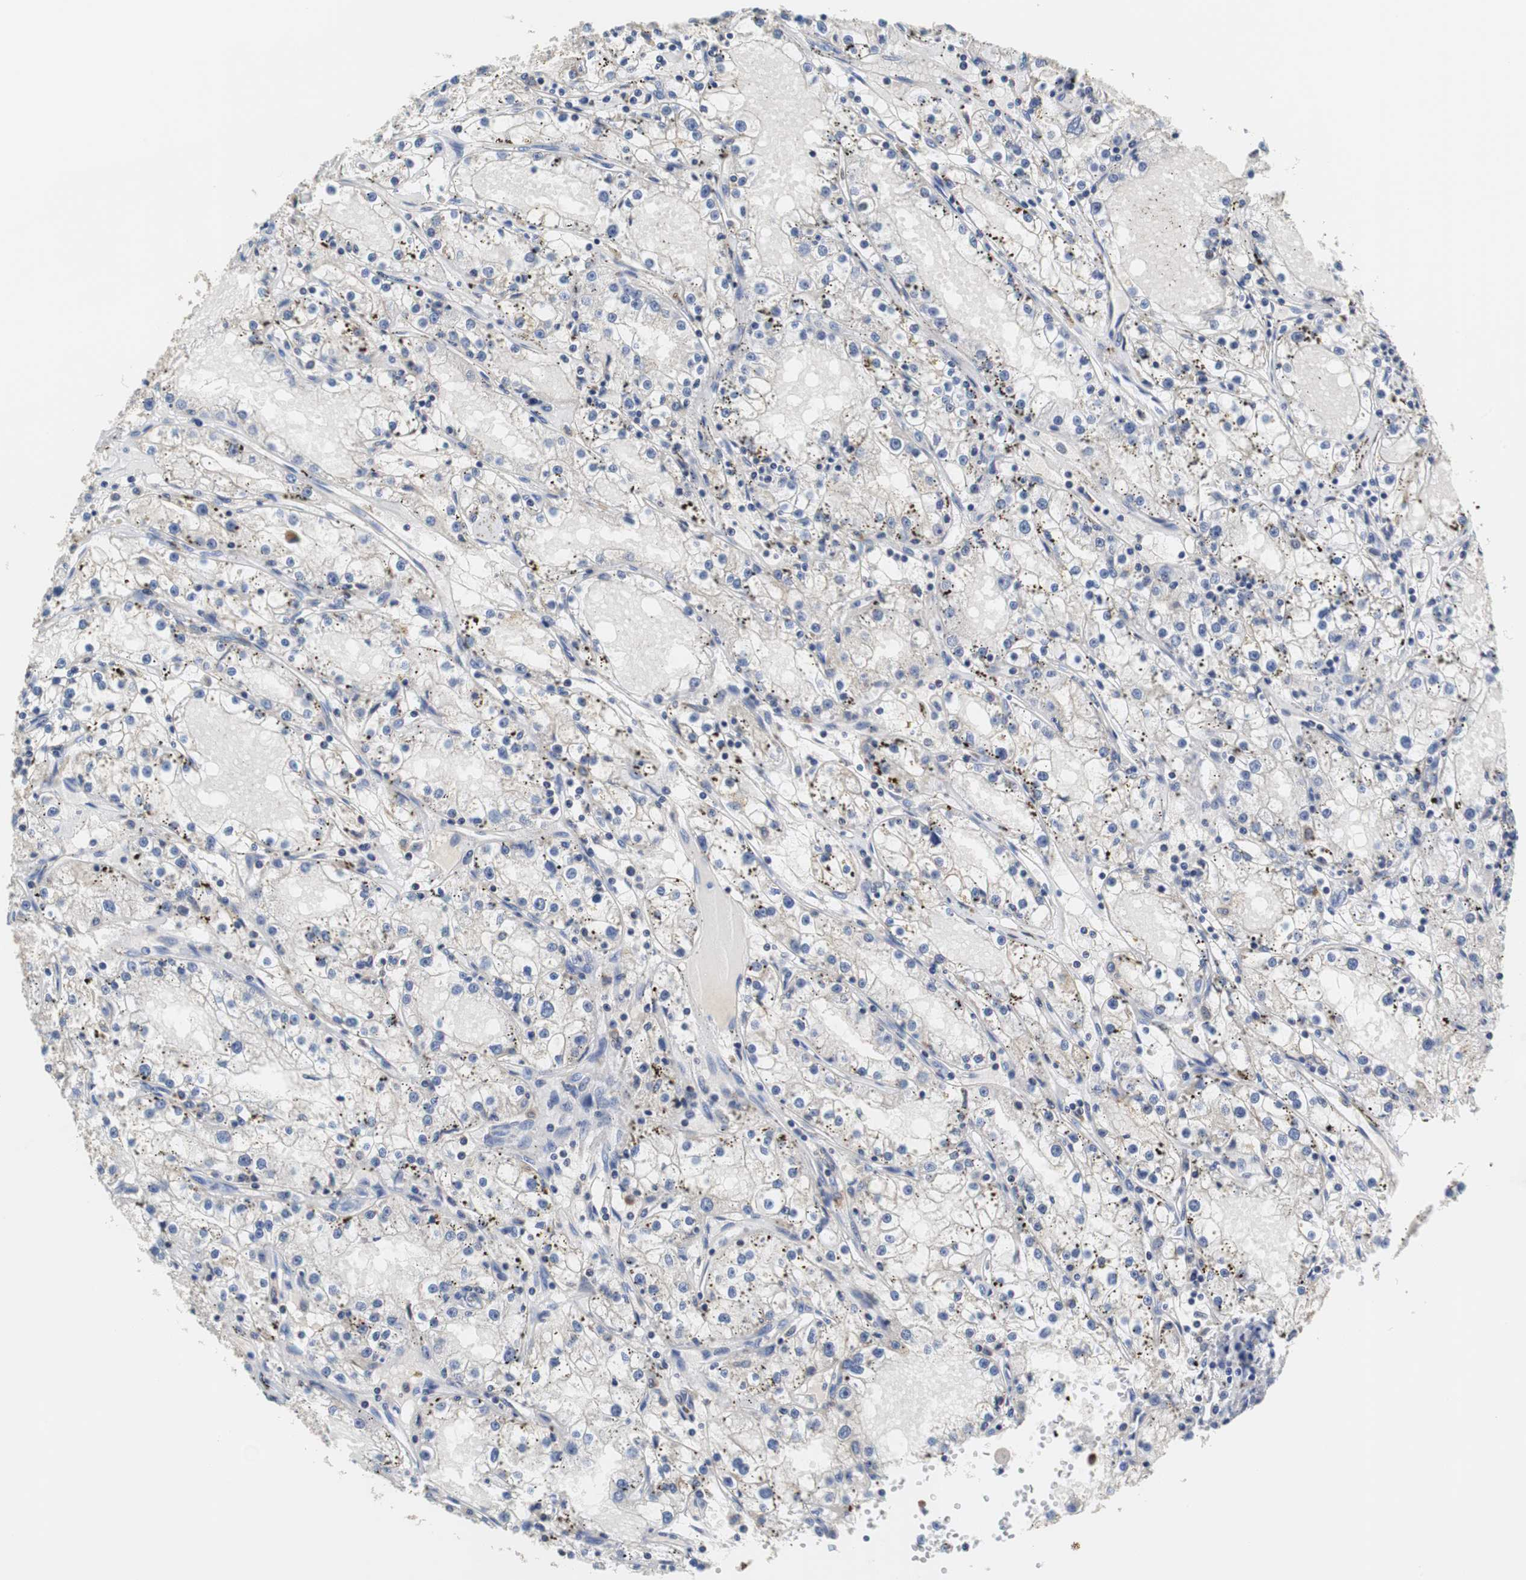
{"staining": {"intensity": "negative", "quantity": "none", "location": "none"}, "tissue": "renal cancer", "cell_type": "Tumor cells", "image_type": "cancer", "snomed": [{"axis": "morphology", "description": "Adenocarcinoma, NOS"}, {"axis": "topography", "description": "Kidney"}], "caption": "Renal cancer stained for a protein using IHC reveals no staining tumor cells.", "gene": "VAMP8", "patient": {"sex": "male", "age": 56}}